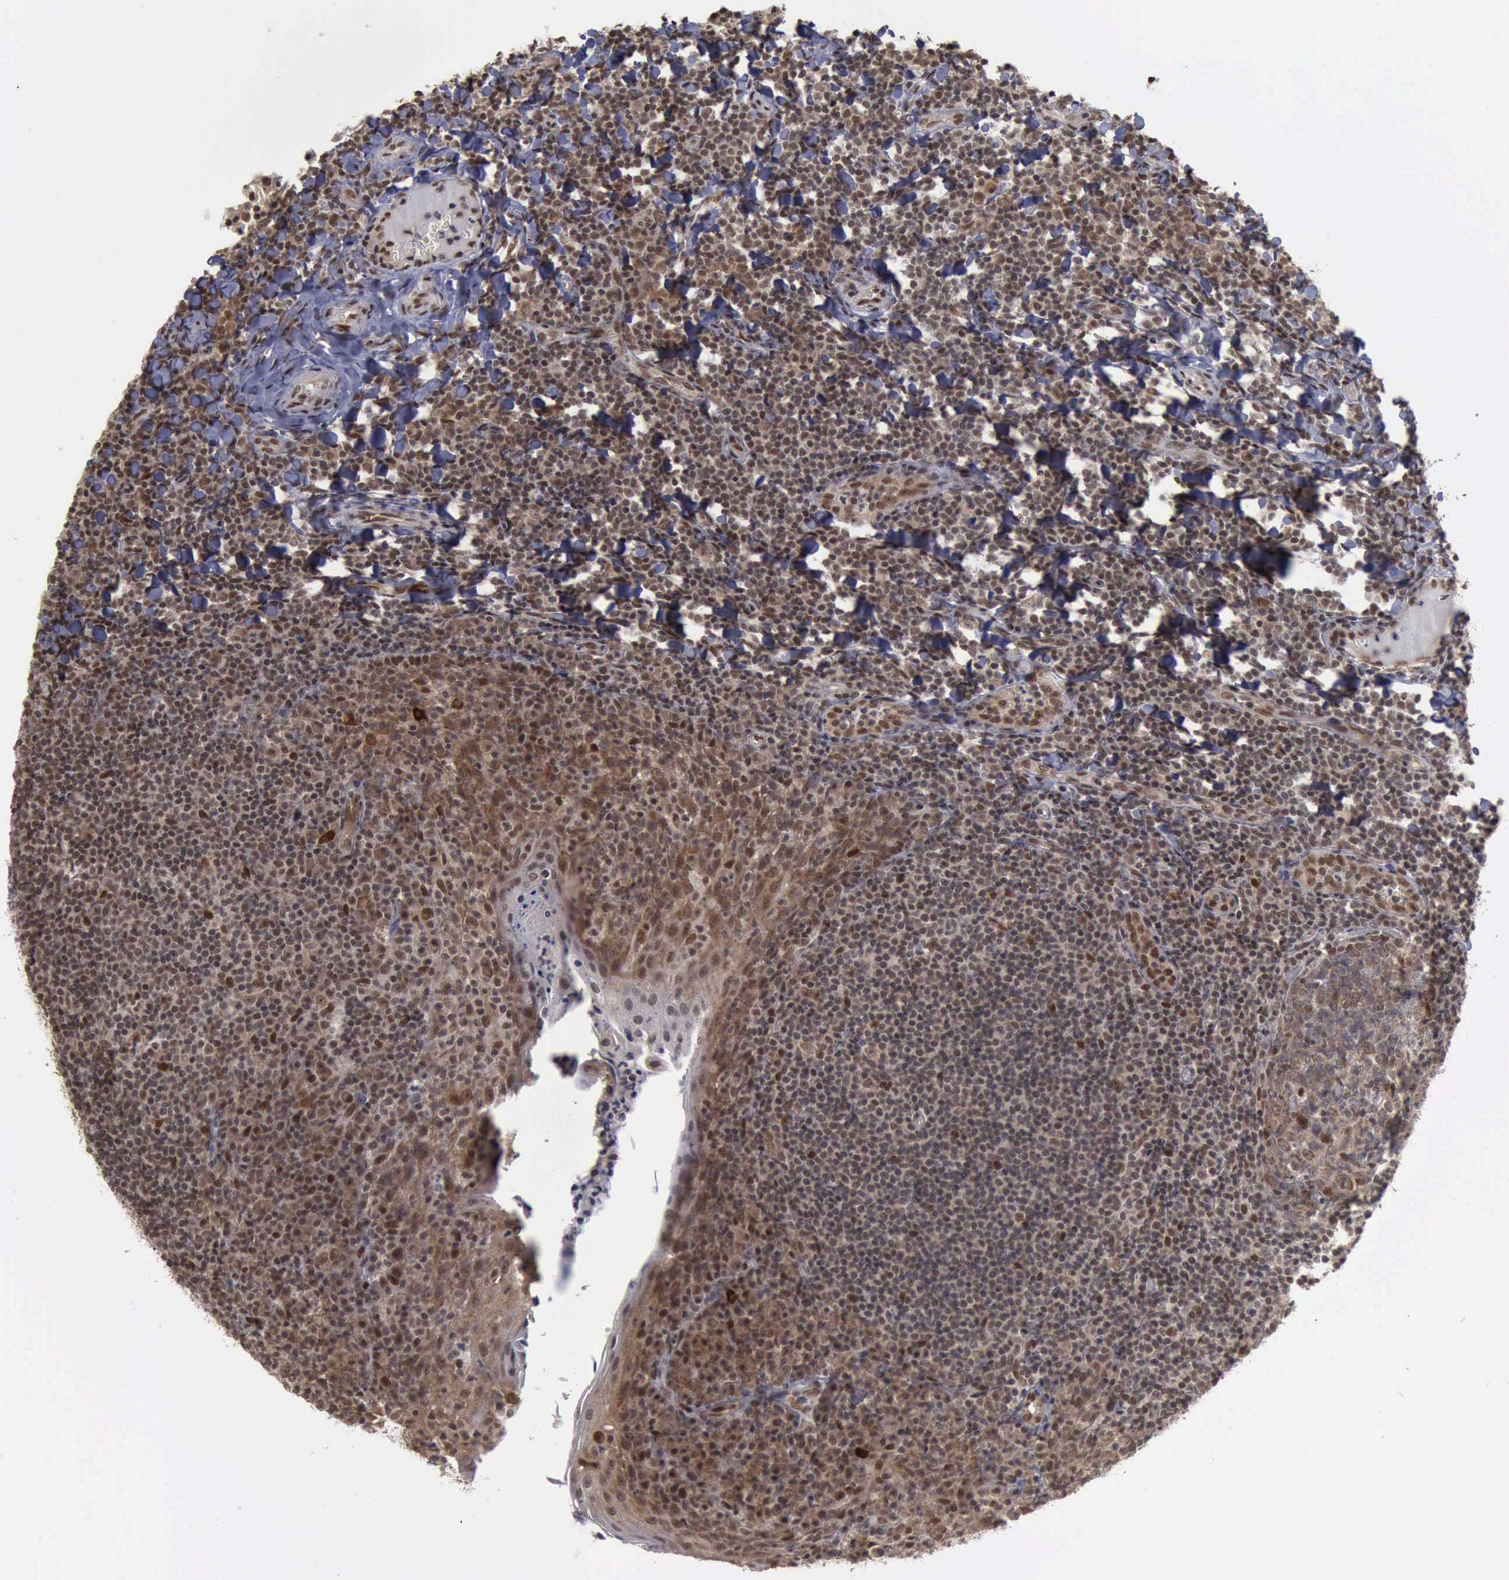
{"staining": {"intensity": "moderate", "quantity": "<25%", "location": "nuclear"}, "tissue": "tonsil", "cell_type": "Germinal center cells", "image_type": "normal", "snomed": [{"axis": "morphology", "description": "Normal tissue, NOS"}, {"axis": "topography", "description": "Tonsil"}], "caption": "A high-resolution photomicrograph shows immunohistochemistry (IHC) staining of normal tonsil, which reveals moderate nuclear staining in approximately <25% of germinal center cells.", "gene": "RTCB", "patient": {"sex": "male", "age": 31}}